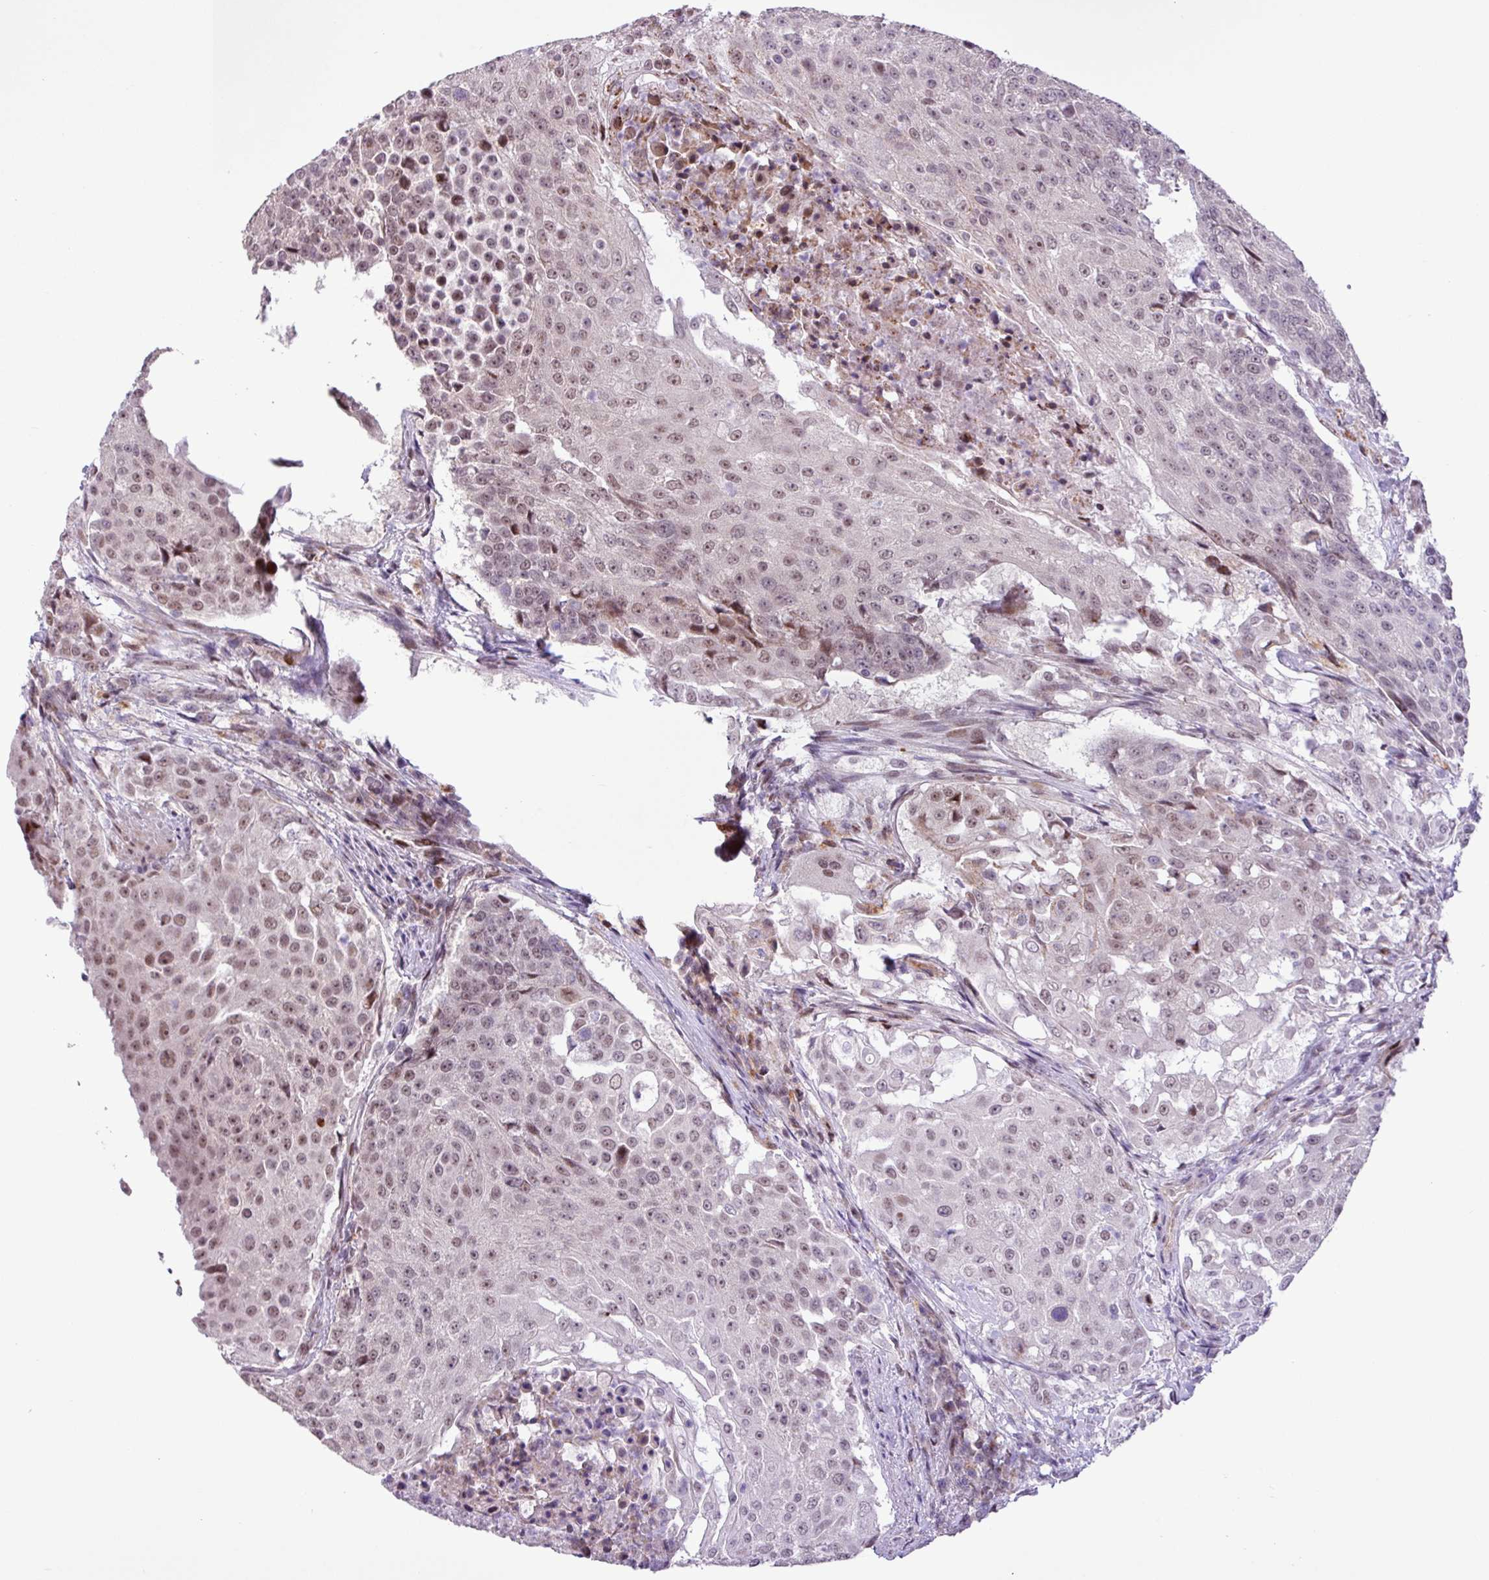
{"staining": {"intensity": "weak", "quantity": ">75%", "location": "nuclear"}, "tissue": "urothelial cancer", "cell_type": "Tumor cells", "image_type": "cancer", "snomed": [{"axis": "morphology", "description": "Urothelial carcinoma, High grade"}, {"axis": "topography", "description": "Urinary bladder"}], "caption": "Protein staining exhibits weak nuclear expression in approximately >75% of tumor cells in urothelial carcinoma (high-grade). The staining was performed using DAB (3,3'-diaminobenzidine), with brown indicating positive protein expression. Nuclei are stained blue with hematoxylin.", "gene": "ZNF354A", "patient": {"sex": "female", "age": 63}}